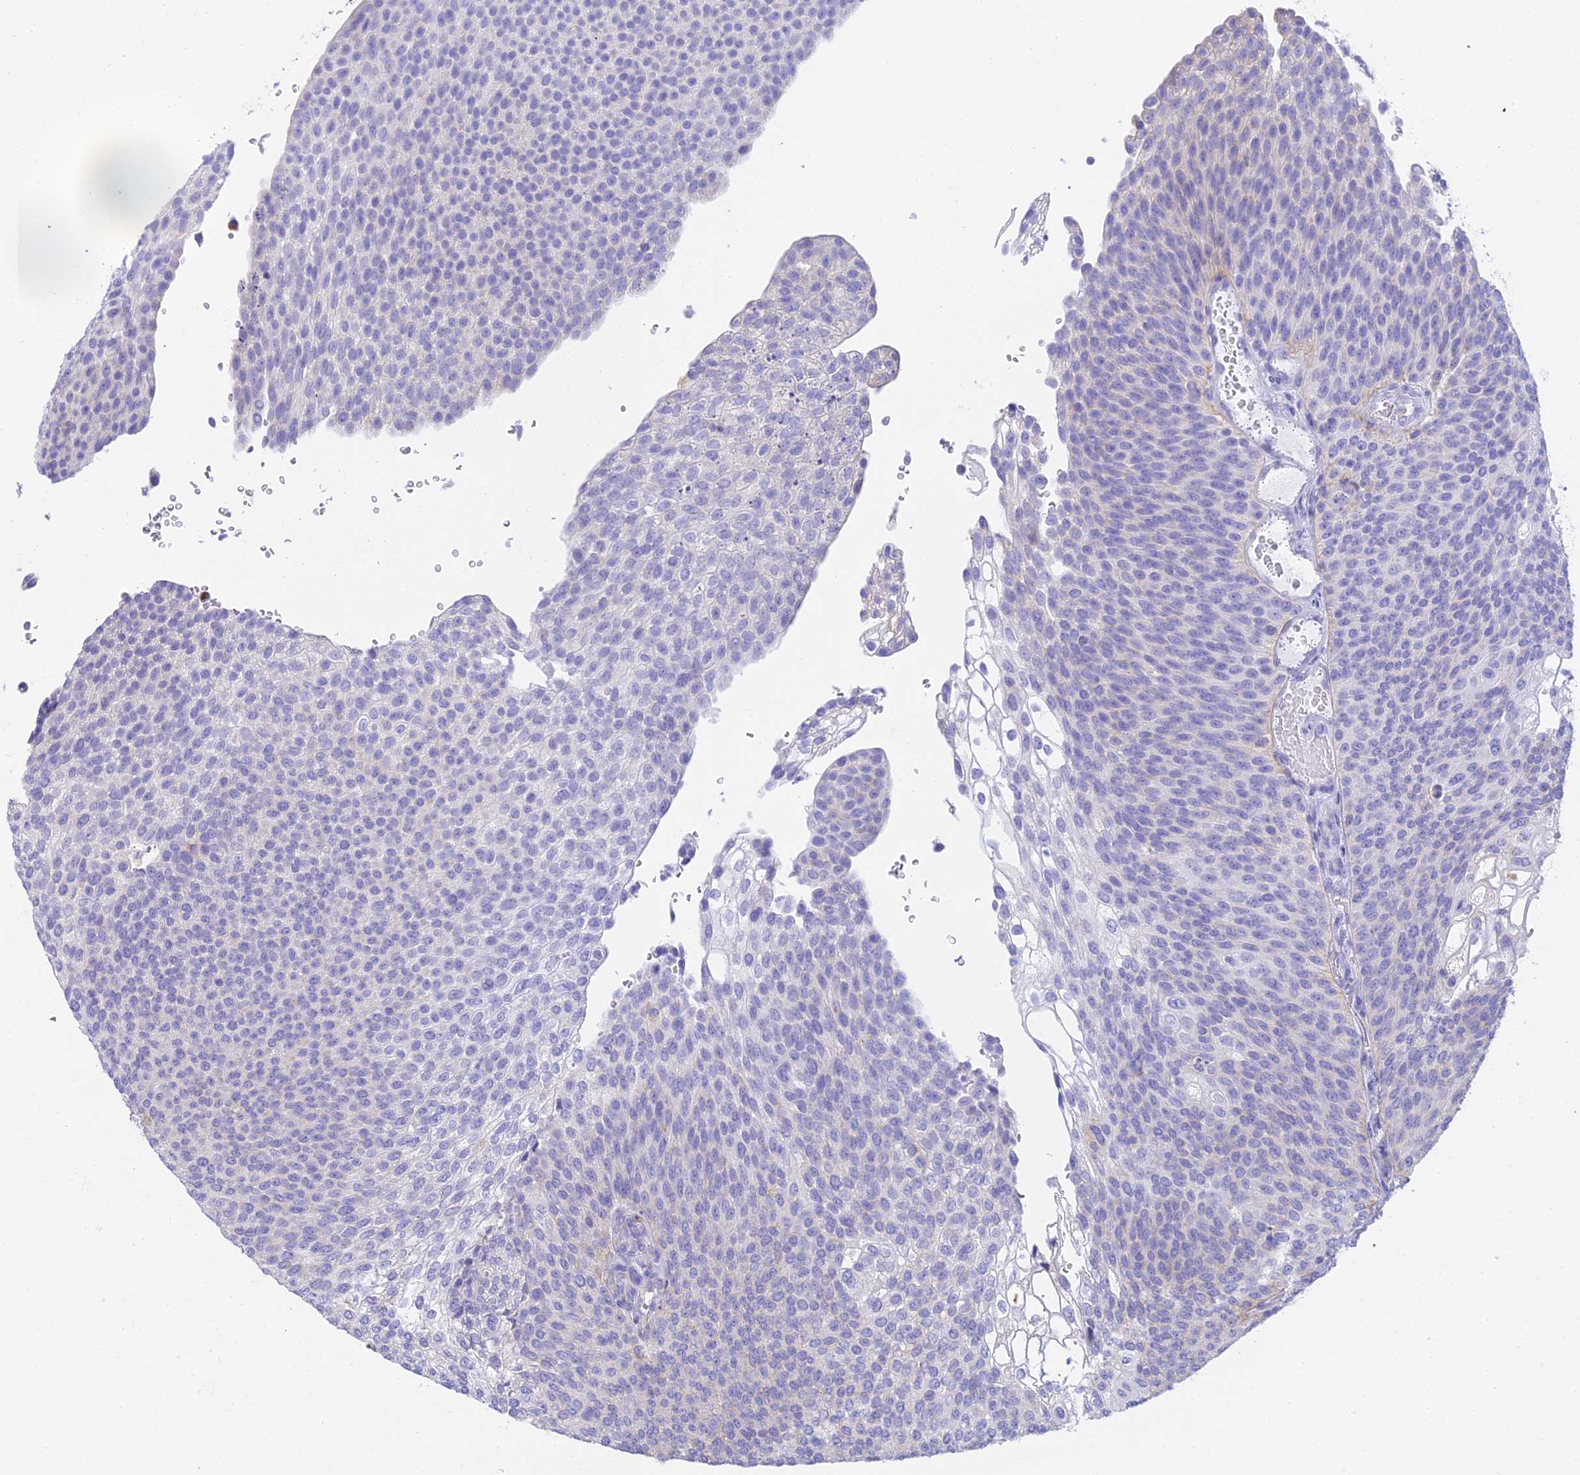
{"staining": {"intensity": "negative", "quantity": "none", "location": "none"}, "tissue": "urothelial cancer", "cell_type": "Tumor cells", "image_type": "cancer", "snomed": [{"axis": "morphology", "description": "Urothelial carcinoma, High grade"}, {"axis": "topography", "description": "Urinary bladder"}], "caption": "Urothelial cancer stained for a protein using immunohistochemistry (IHC) displays no staining tumor cells.", "gene": "CLCN7", "patient": {"sex": "female", "age": 79}}